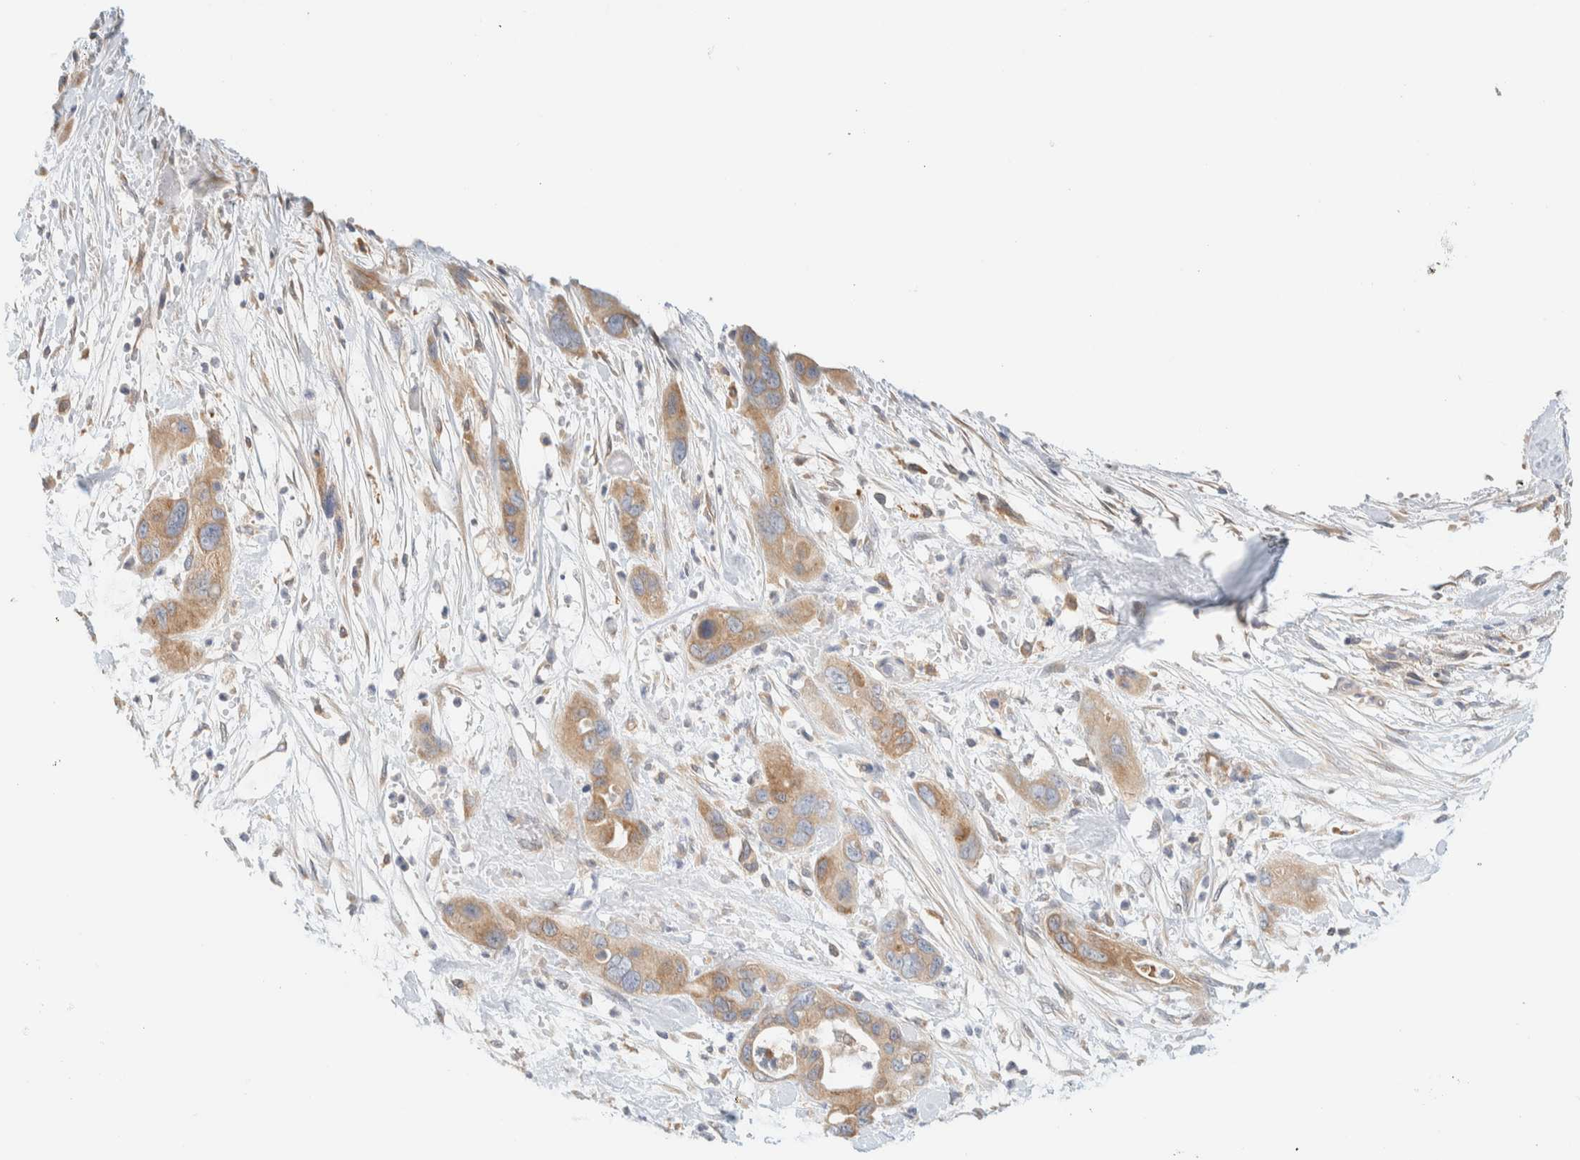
{"staining": {"intensity": "moderate", "quantity": ">75%", "location": "cytoplasmic/membranous"}, "tissue": "pancreatic cancer", "cell_type": "Tumor cells", "image_type": "cancer", "snomed": [{"axis": "morphology", "description": "Adenocarcinoma, NOS"}, {"axis": "topography", "description": "Pancreas"}], "caption": "Immunohistochemical staining of pancreatic adenocarcinoma exhibits medium levels of moderate cytoplasmic/membranous protein expression in approximately >75% of tumor cells.", "gene": "NT5C", "patient": {"sex": "female", "age": 71}}